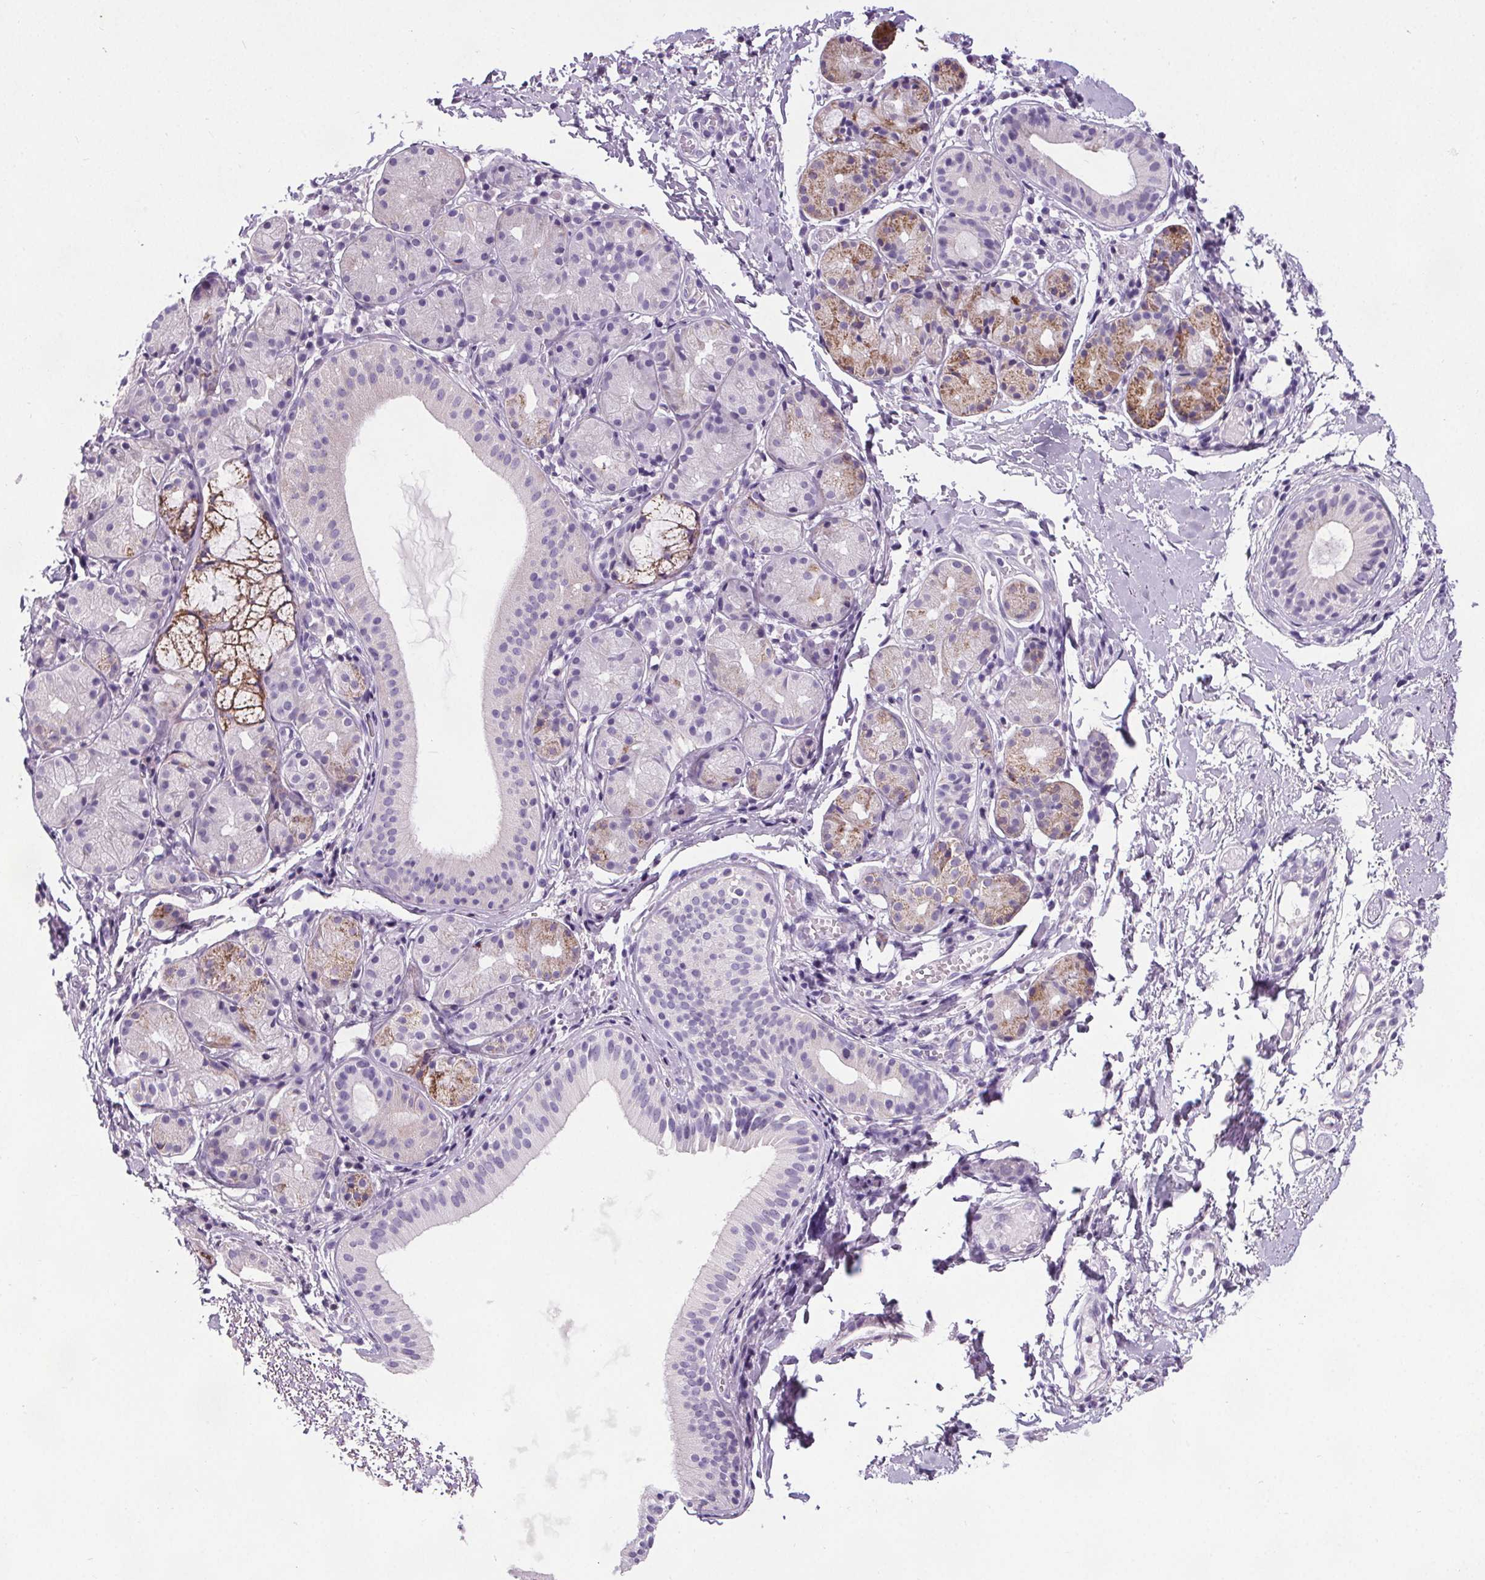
{"staining": {"intensity": "negative", "quantity": "none", "location": "none"}, "tissue": "nasopharynx", "cell_type": "Respiratory epithelial cells", "image_type": "normal", "snomed": [{"axis": "morphology", "description": "Normal tissue, NOS"}, {"axis": "morphology", "description": "Basal cell carcinoma"}, {"axis": "topography", "description": "Cartilage tissue"}, {"axis": "topography", "description": "Nasopharynx"}, {"axis": "topography", "description": "Oral tissue"}], "caption": "Immunohistochemistry of benign nasopharynx demonstrates no positivity in respiratory epithelial cells.", "gene": "ELAVL2", "patient": {"sex": "female", "age": 77}}